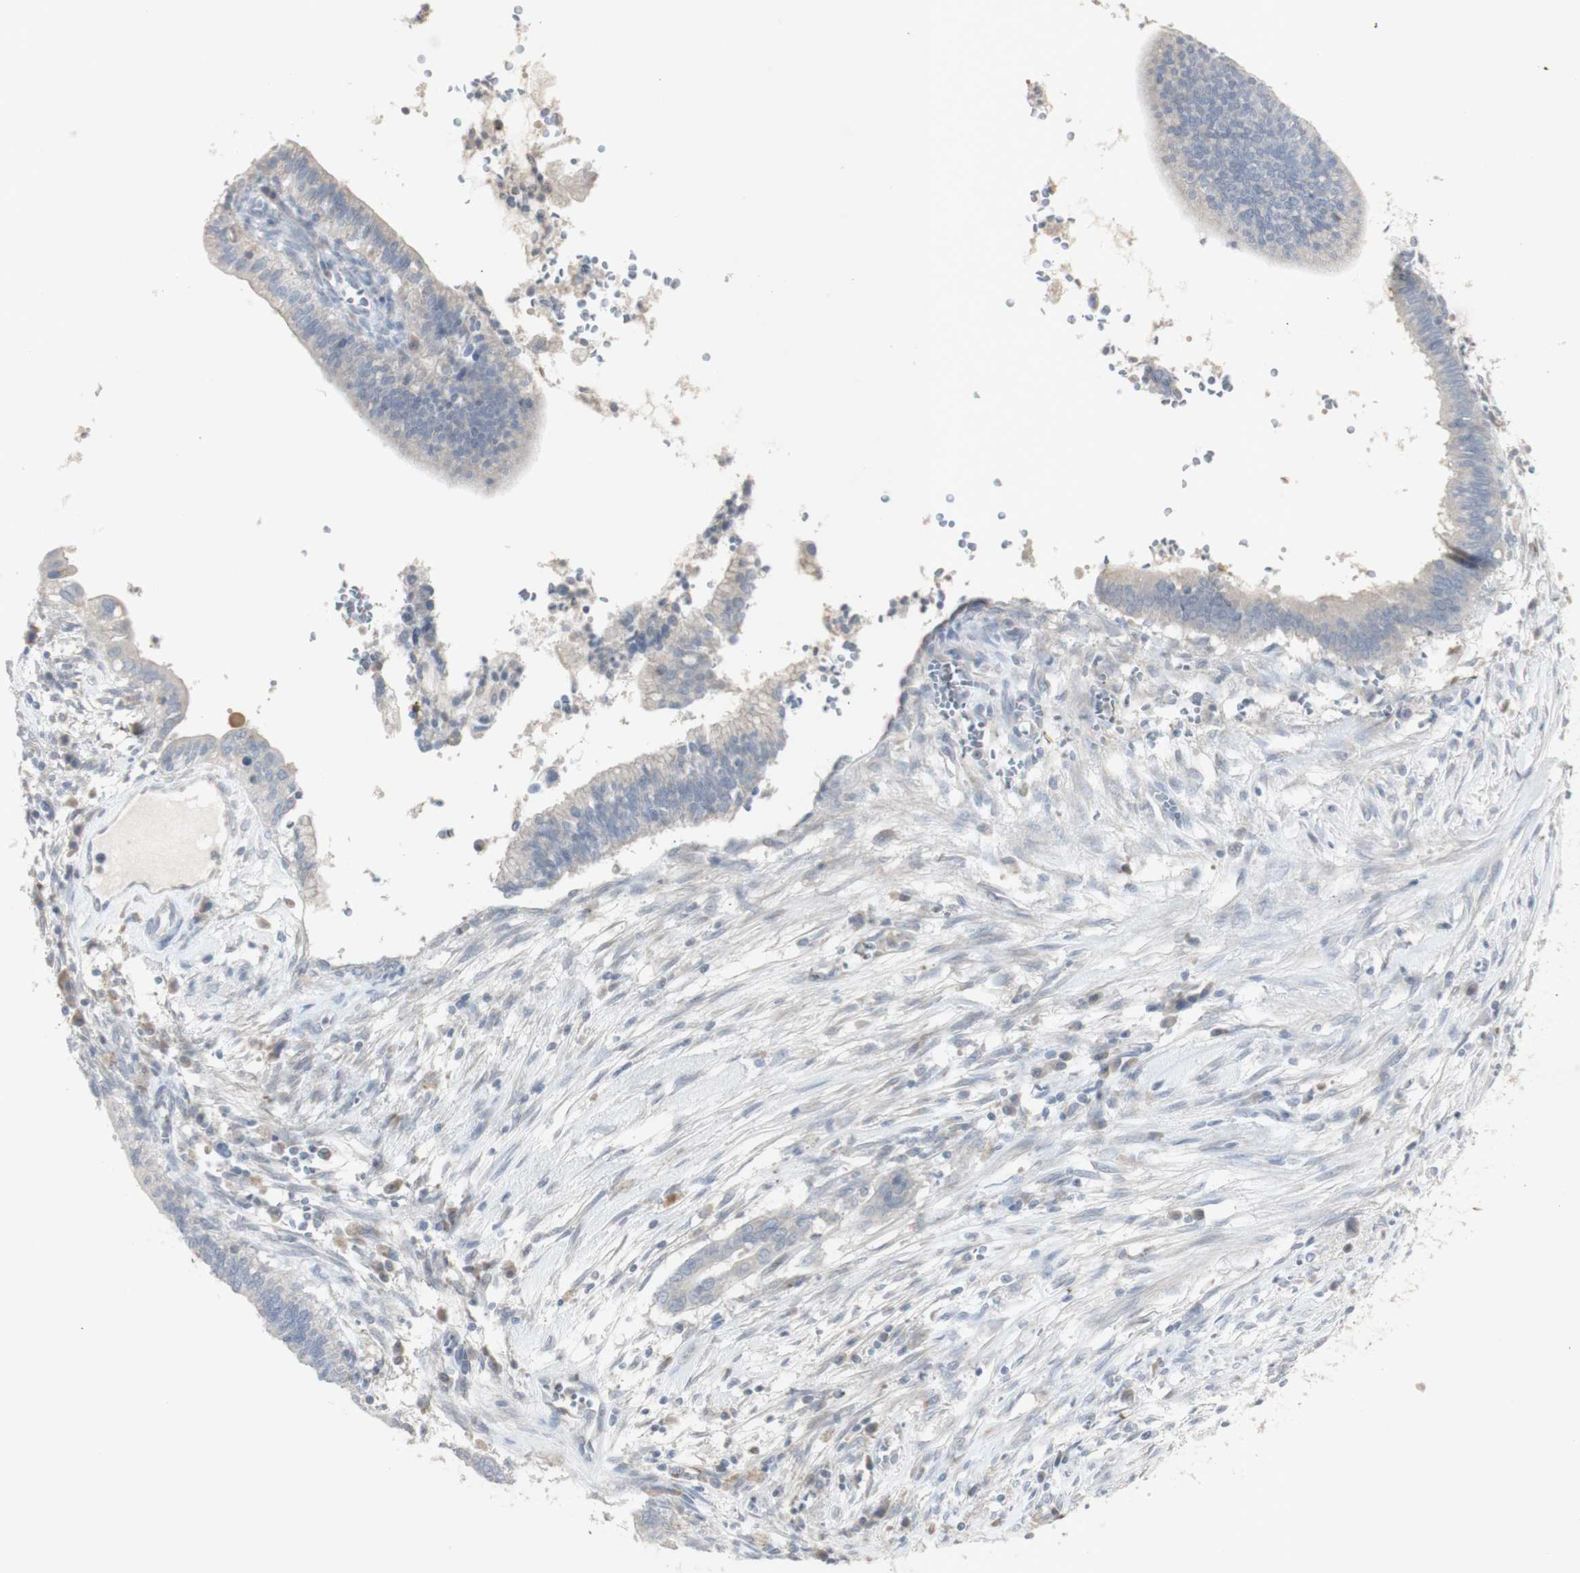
{"staining": {"intensity": "weak", "quantity": ">75%", "location": "cytoplasmic/membranous"}, "tissue": "cervical cancer", "cell_type": "Tumor cells", "image_type": "cancer", "snomed": [{"axis": "morphology", "description": "Adenocarcinoma, NOS"}, {"axis": "topography", "description": "Cervix"}], "caption": "An immunohistochemistry (IHC) photomicrograph of neoplastic tissue is shown. Protein staining in brown highlights weak cytoplasmic/membranous positivity in adenocarcinoma (cervical) within tumor cells.", "gene": "INS", "patient": {"sex": "female", "age": 44}}